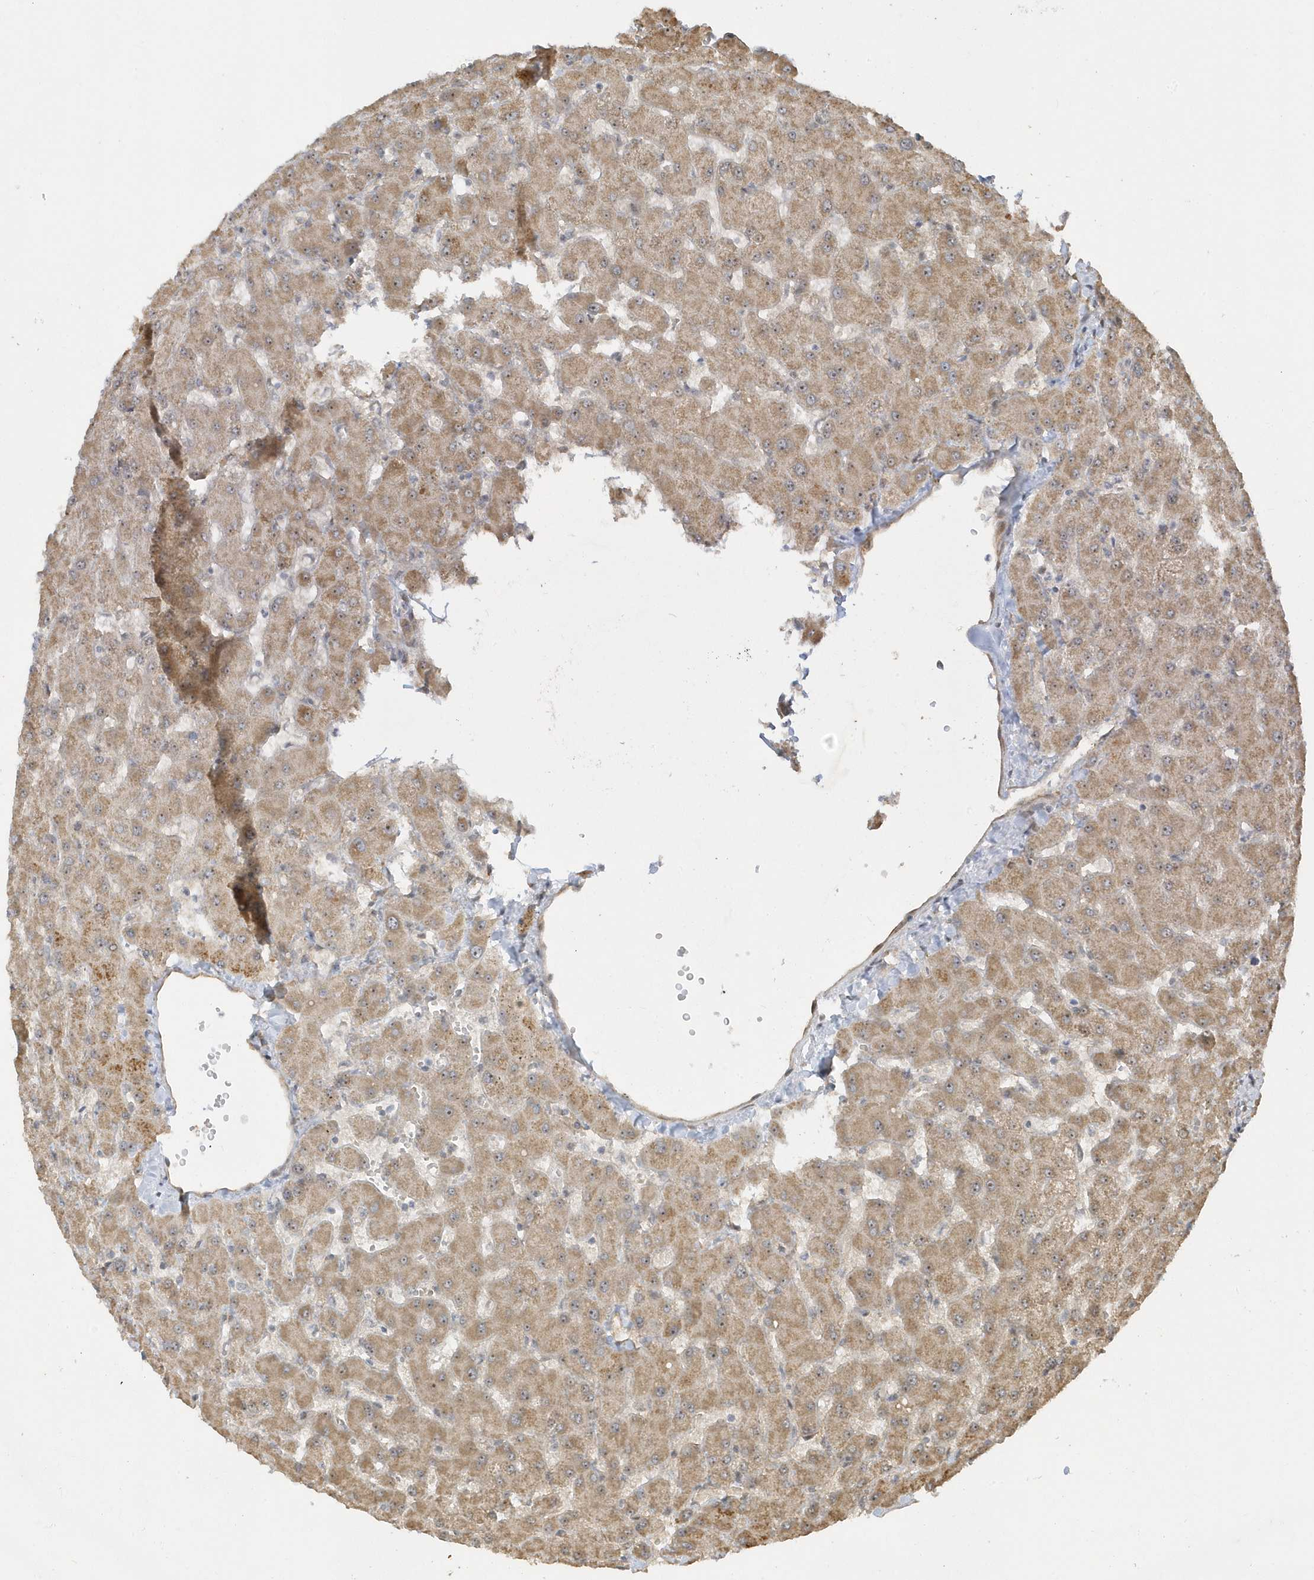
{"staining": {"intensity": "weak", "quantity": "<25%", "location": "cytoplasmic/membranous"}, "tissue": "liver", "cell_type": "Cholangiocytes", "image_type": "normal", "snomed": [{"axis": "morphology", "description": "Normal tissue, NOS"}, {"axis": "topography", "description": "Liver"}], "caption": "Immunohistochemistry photomicrograph of unremarkable liver: human liver stained with DAB exhibits no significant protein positivity in cholangiocytes. The staining is performed using DAB (3,3'-diaminobenzidine) brown chromogen with nuclei counter-stained in using hematoxylin.", "gene": "ECM2", "patient": {"sex": "female", "age": 63}}